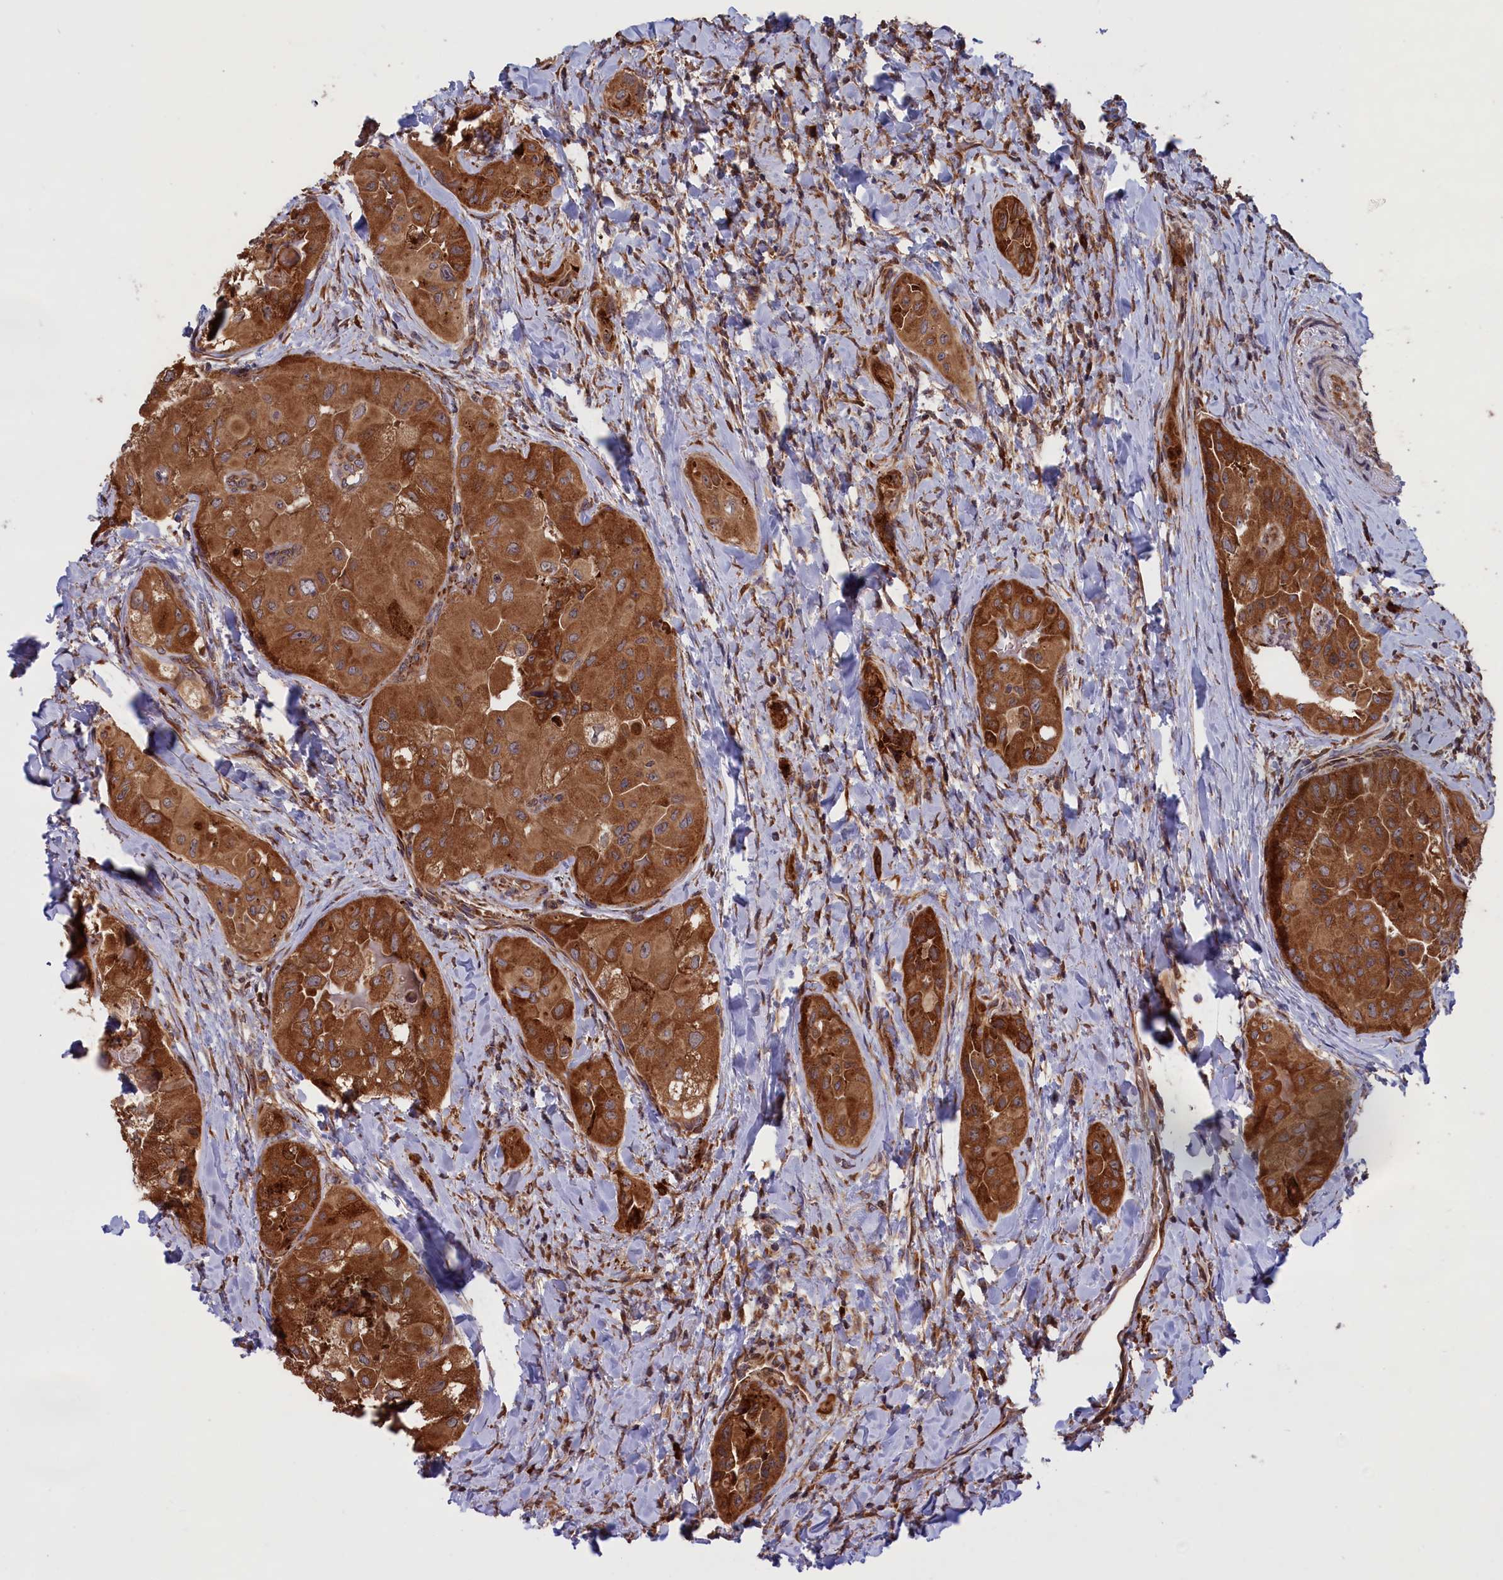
{"staining": {"intensity": "strong", "quantity": ">75%", "location": "cytoplasmic/membranous"}, "tissue": "thyroid cancer", "cell_type": "Tumor cells", "image_type": "cancer", "snomed": [{"axis": "morphology", "description": "Normal tissue, NOS"}, {"axis": "morphology", "description": "Papillary adenocarcinoma, NOS"}, {"axis": "topography", "description": "Thyroid gland"}], "caption": "Immunohistochemistry of papillary adenocarcinoma (thyroid) reveals high levels of strong cytoplasmic/membranous expression in approximately >75% of tumor cells.", "gene": "PLA2G4C", "patient": {"sex": "female", "age": 59}}